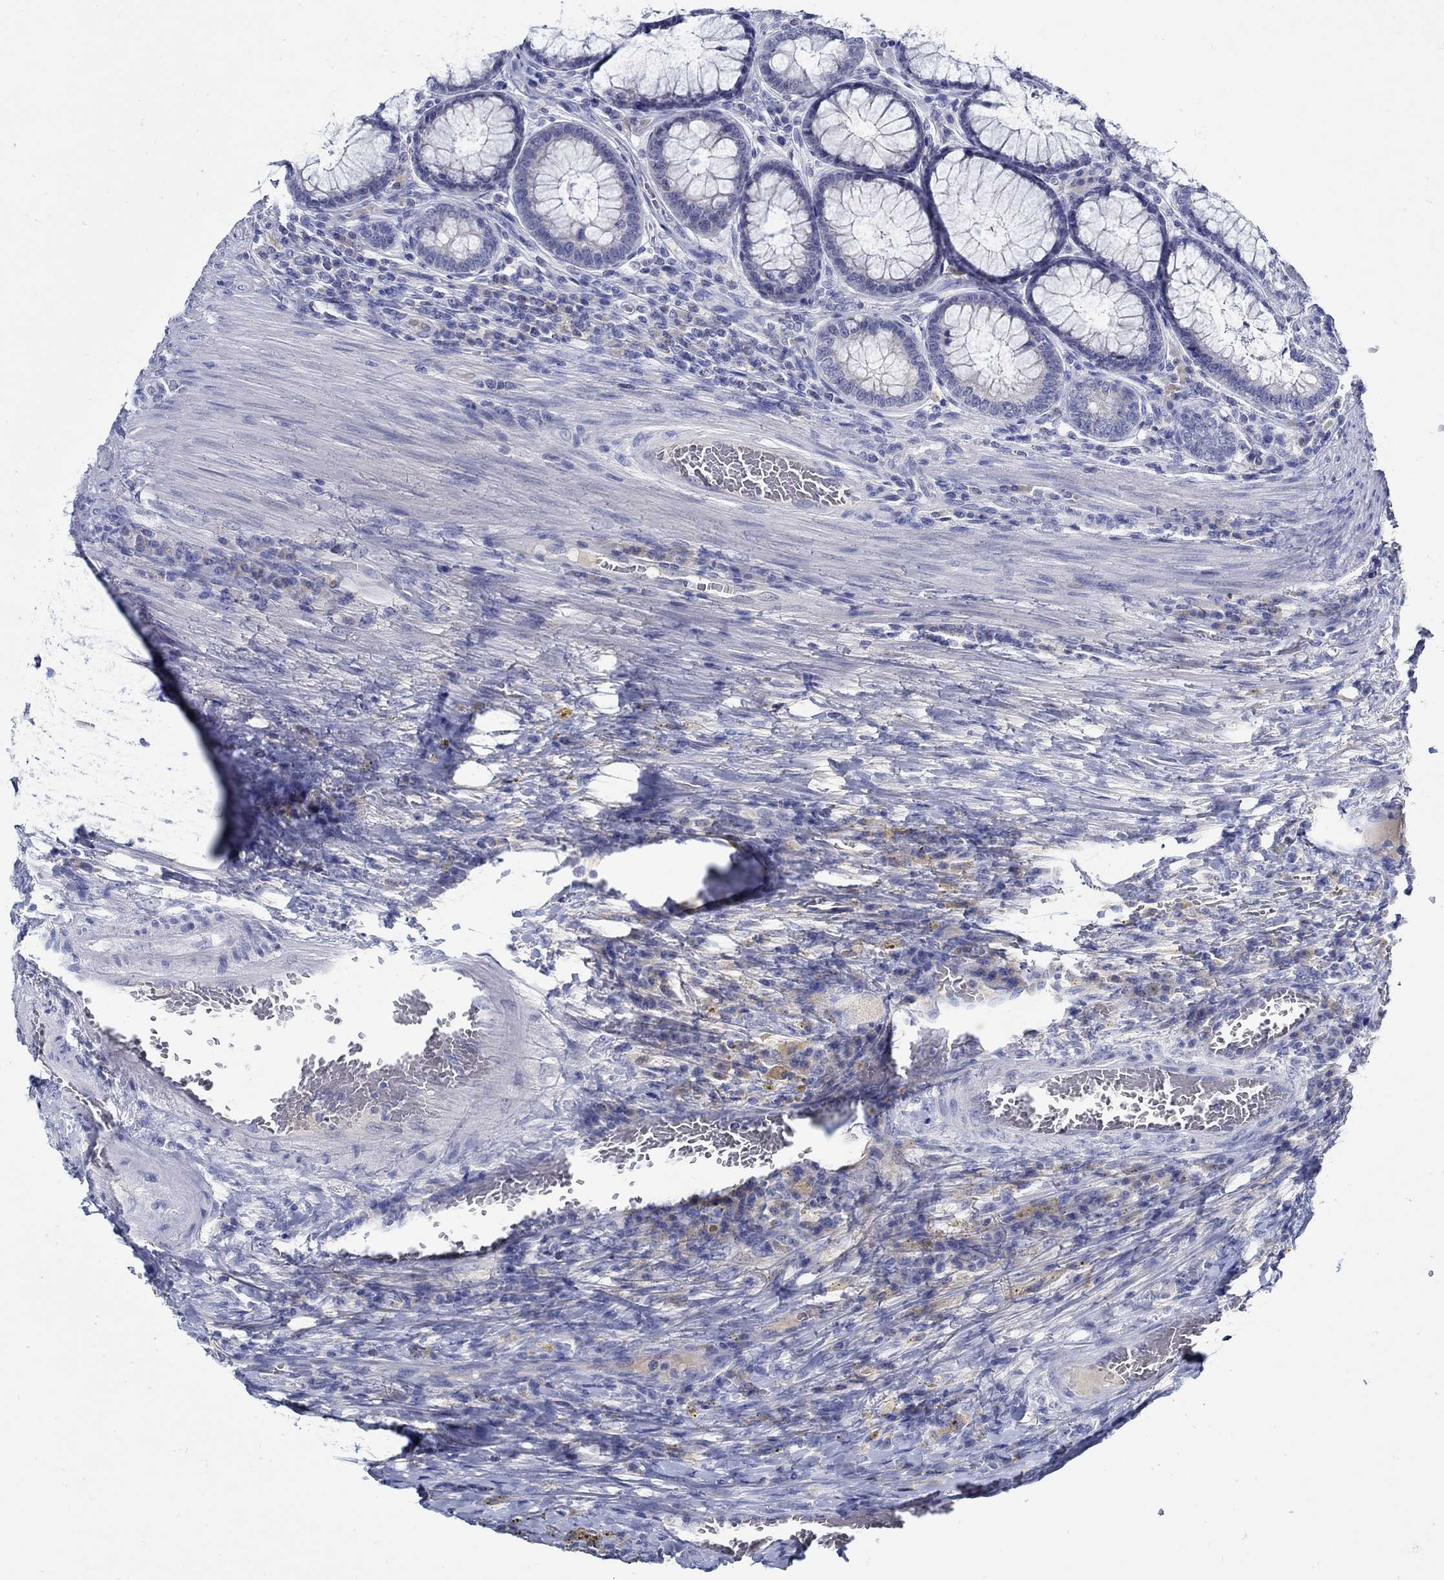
{"staining": {"intensity": "negative", "quantity": "none", "location": "none"}, "tissue": "colorectal cancer", "cell_type": "Tumor cells", "image_type": "cancer", "snomed": [{"axis": "morphology", "description": "Adenocarcinoma, NOS"}, {"axis": "topography", "description": "Colon"}], "caption": "Immunohistochemistry (IHC) of adenocarcinoma (colorectal) shows no expression in tumor cells.", "gene": "PAX9", "patient": {"sex": "female", "age": 86}}